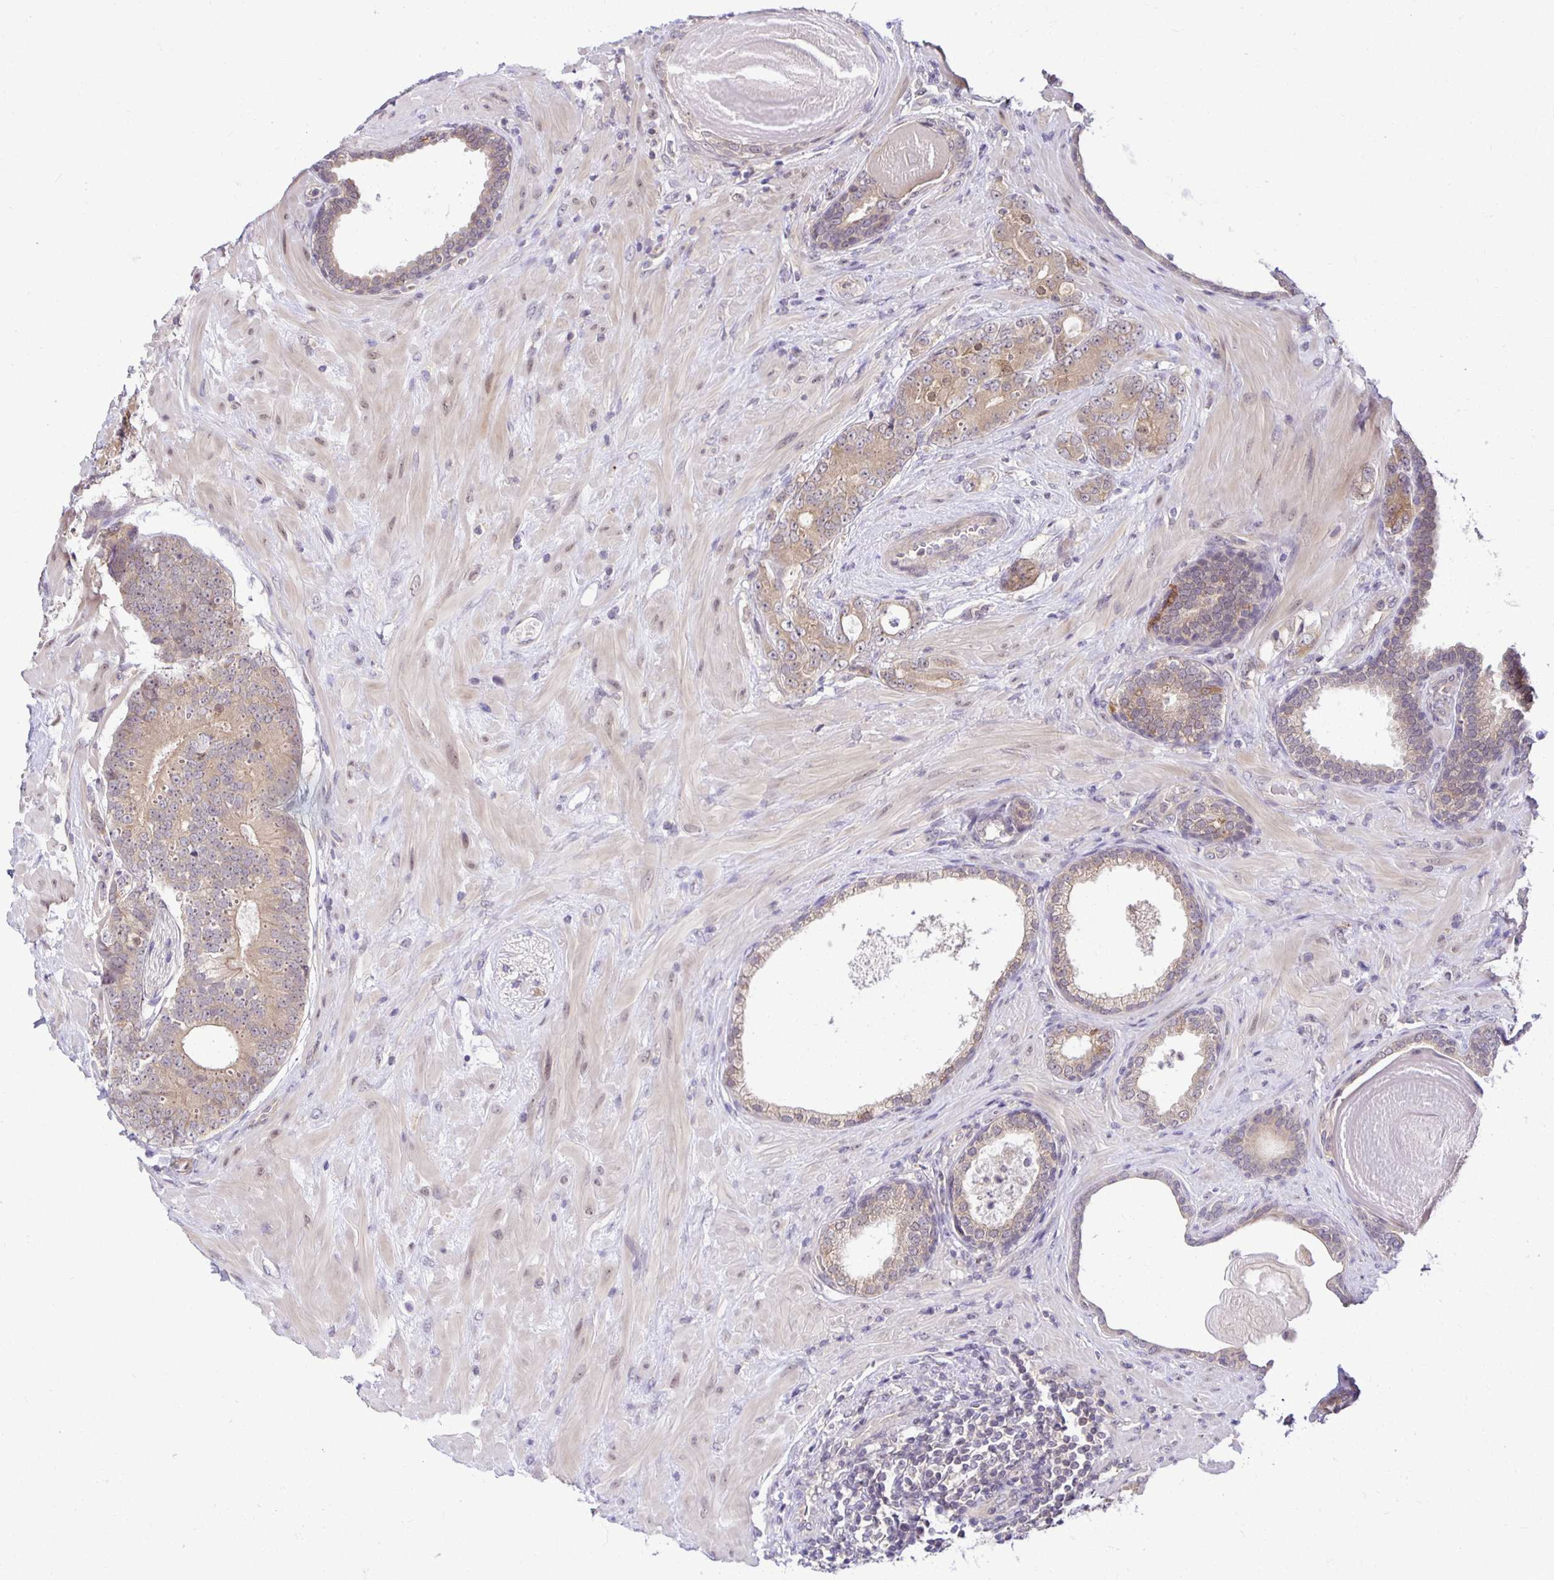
{"staining": {"intensity": "weak", "quantity": ">75%", "location": "cytoplasmic/membranous"}, "tissue": "prostate cancer", "cell_type": "Tumor cells", "image_type": "cancer", "snomed": [{"axis": "morphology", "description": "Adenocarcinoma, High grade"}, {"axis": "topography", "description": "Prostate"}], "caption": "Human prostate adenocarcinoma (high-grade) stained with a brown dye reveals weak cytoplasmic/membranous positive positivity in about >75% of tumor cells.", "gene": "MIEN1", "patient": {"sex": "male", "age": 62}}